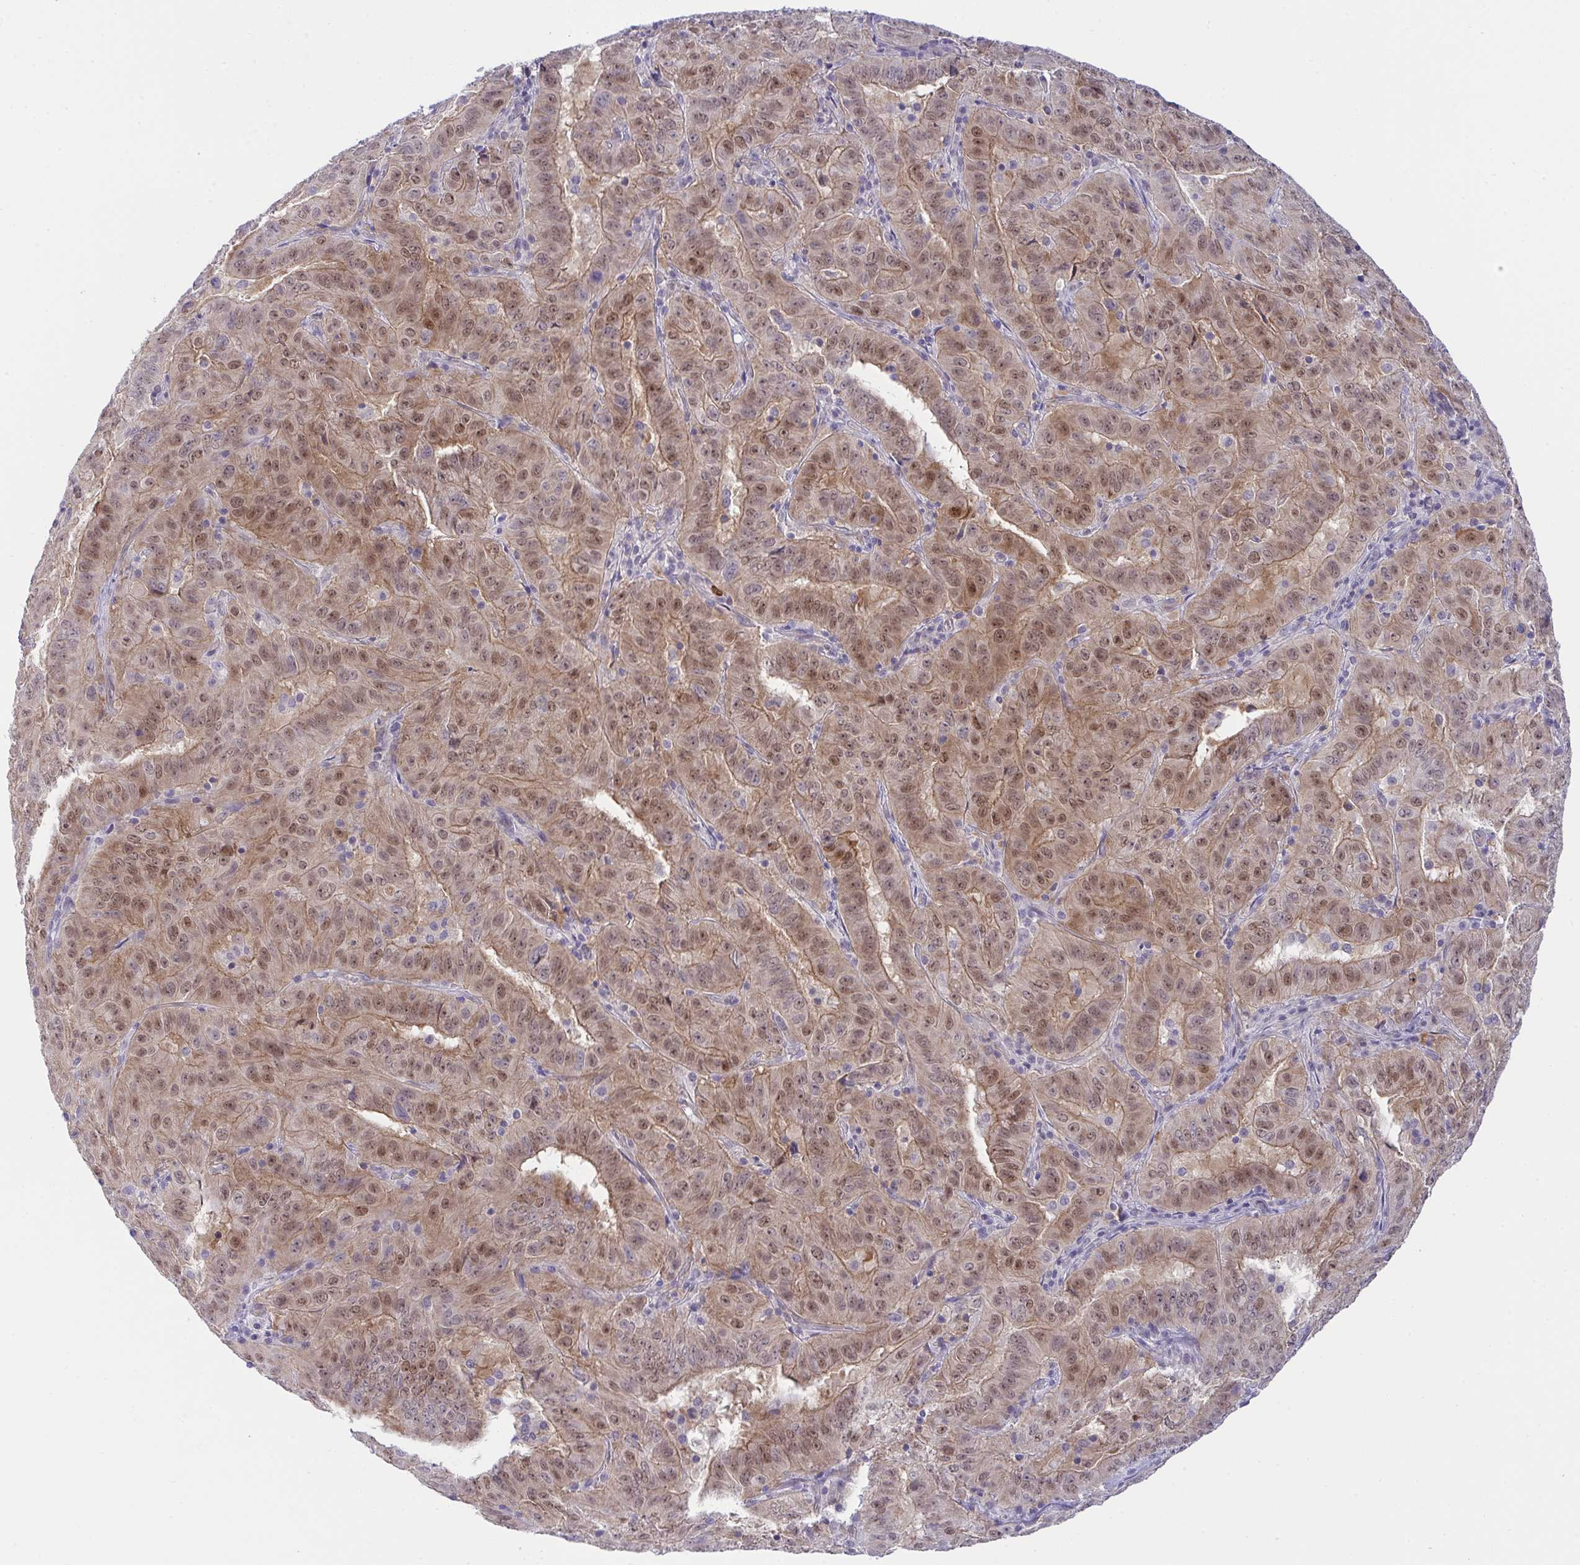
{"staining": {"intensity": "moderate", "quantity": ">75%", "location": "cytoplasmic/membranous,nuclear"}, "tissue": "pancreatic cancer", "cell_type": "Tumor cells", "image_type": "cancer", "snomed": [{"axis": "morphology", "description": "Adenocarcinoma, NOS"}, {"axis": "topography", "description": "Pancreas"}], "caption": "Pancreatic cancer (adenocarcinoma) tissue demonstrates moderate cytoplasmic/membranous and nuclear staining in about >75% of tumor cells", "gene": "HOXD12", "patient": {"sex": "male", "age": 63}}